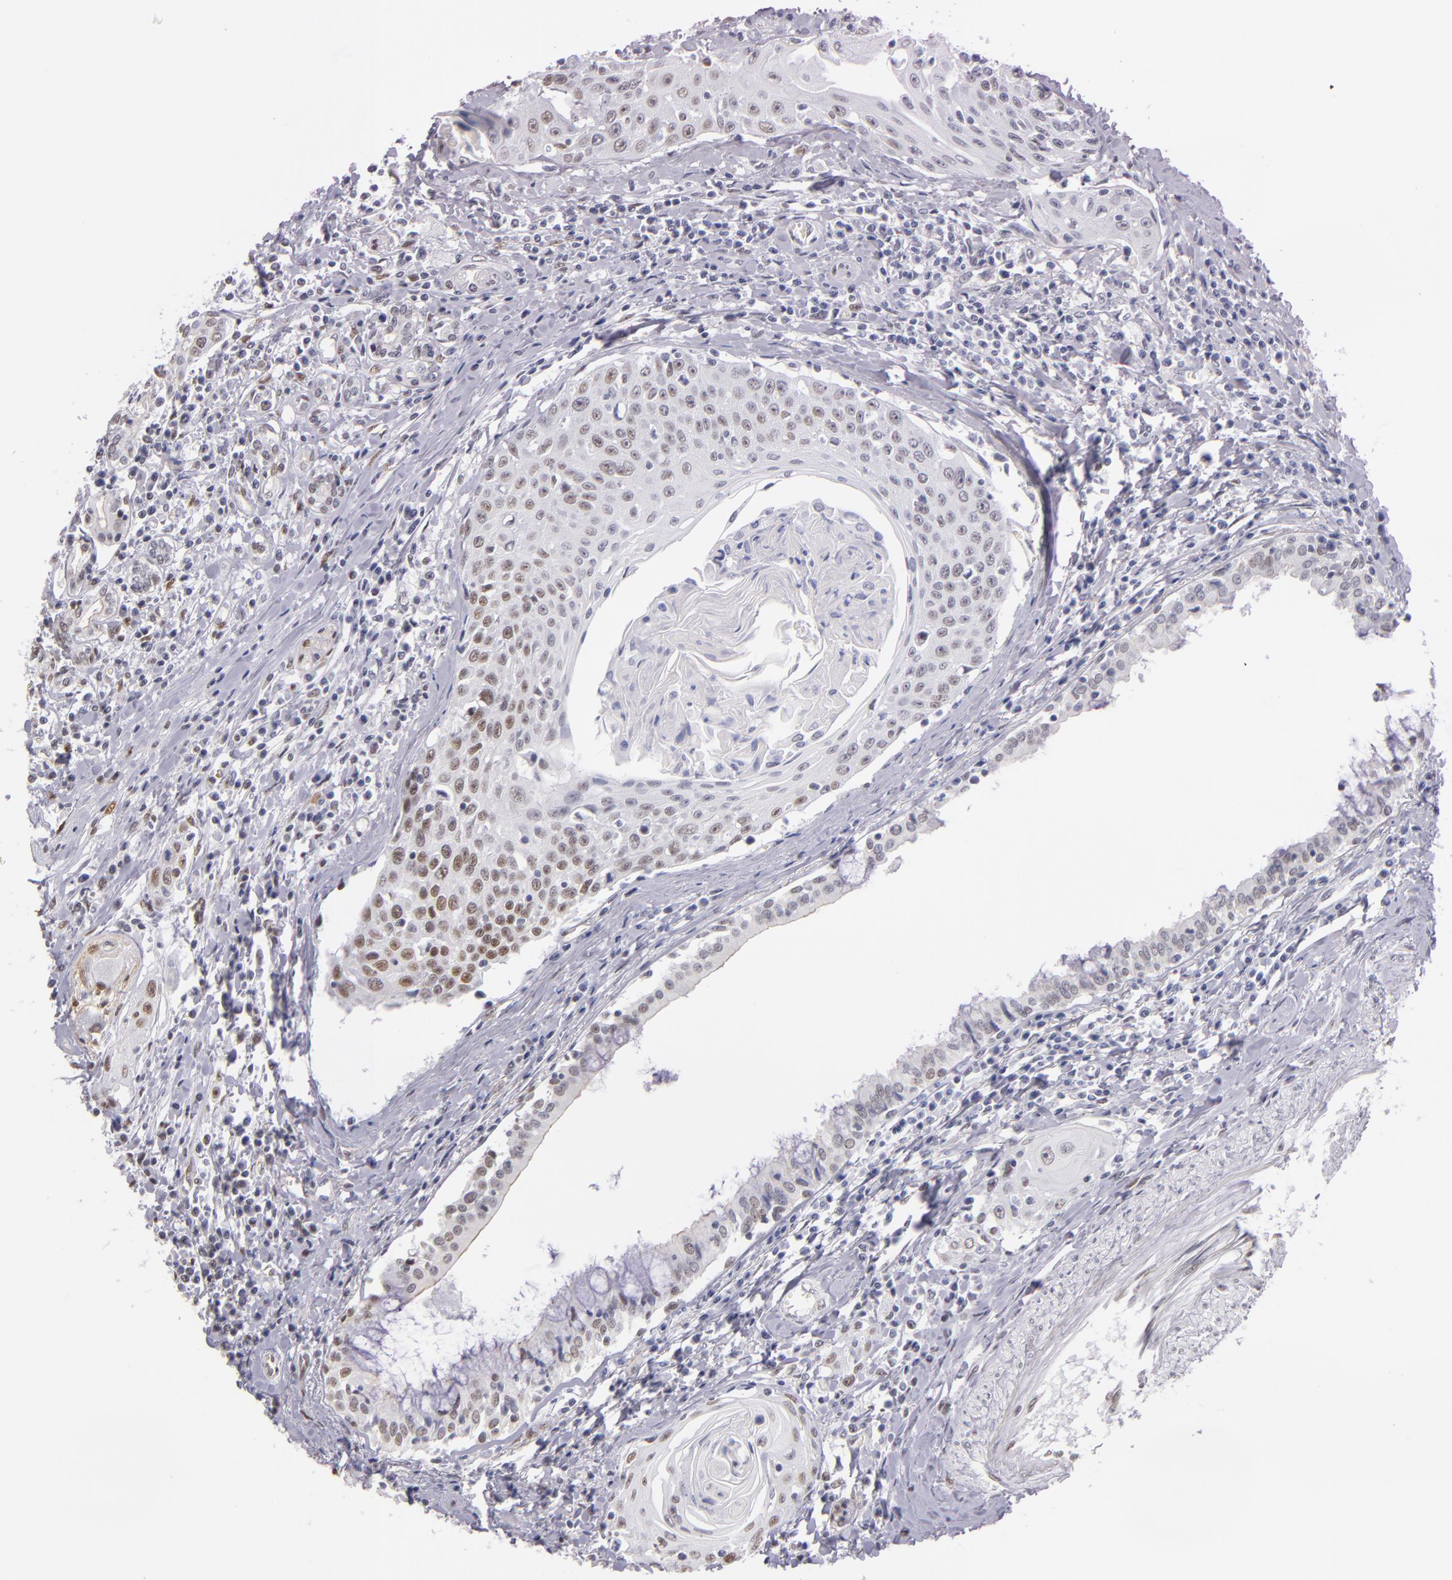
{"staining": {"intensity": "moderate", "quantity": "25%-75%", "location": "nuclear"}, "tissue": "head and neck cancer", "cell_type": "Tumor cells", "image_type": "cancer", "snomed": [{"axis": "morphology", "description": "Squamous cell carcinoma, NOS"}, {"axis": "morphology", "description": "Squamous cell carcinoma, metastatic, NOS"}, {"axis": "topography", "description": "Lymph node"}, {"axis": "topography", "description": "Salivary gland"}, {"axis": "topography", "description": "Head-Neck"}], "caption": "Head and neck cancer was stained to show a protein in brown. There is medium levels of moderate nuclear staining in approximately 25%-75% of tumor cells.", "gene": "NCOR2", "patient": {"sex": "female", "age": 74}}